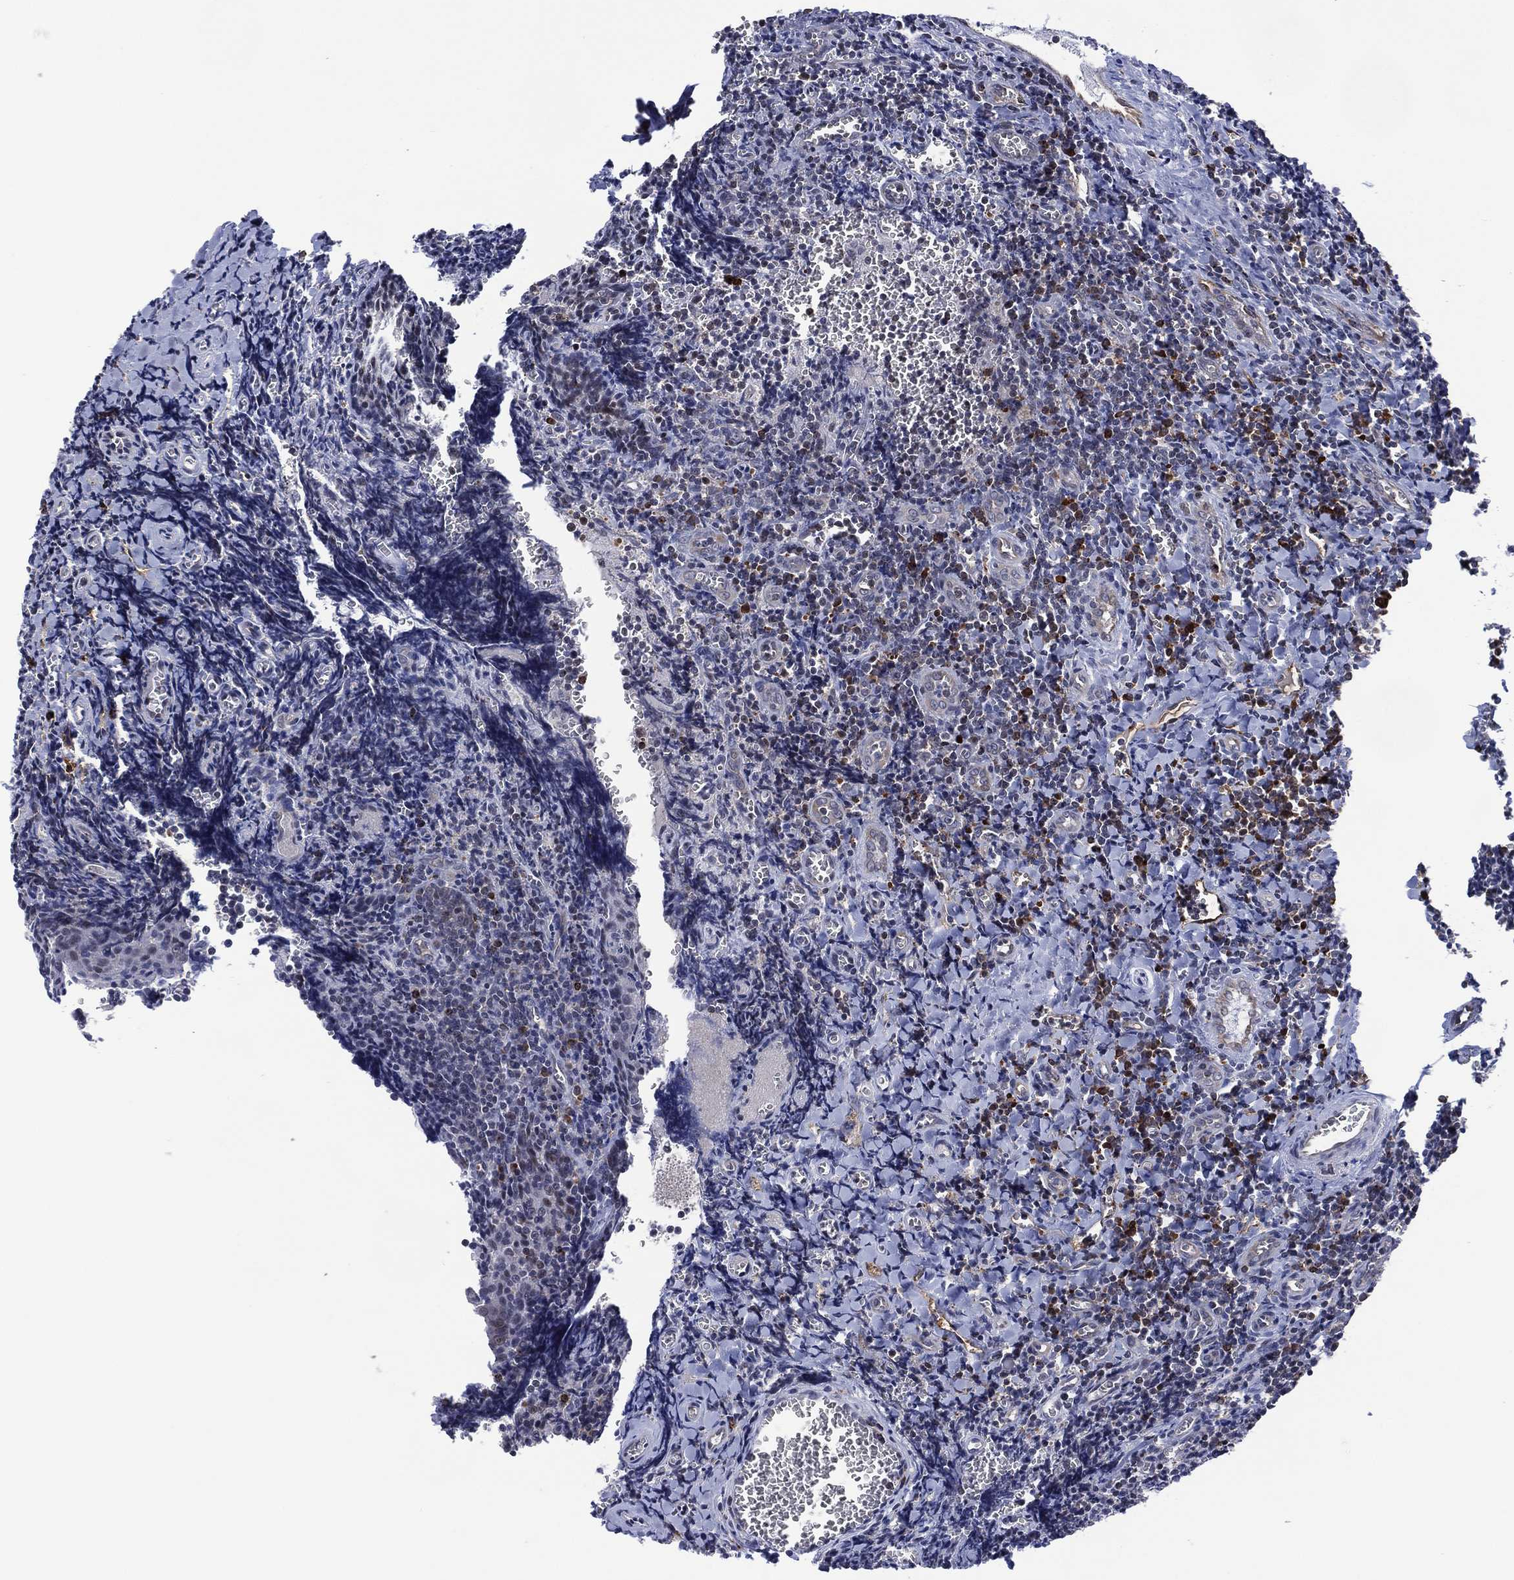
{"staining": {"intensity": "strong", "quantity": "<25%", "location": "cytoplasmic/membranous"}, "tissue": "tonsil", "cell_type": "Germinal center cells", "image_type": "normal", "snomed": [{"axis": "morphology", "description": "Normal tissue, NOS"}, {"axis": "morphology", "description": "Inflammation, NOS"}, {"axis": "topography", "description": "Tonsil"}], "caption": "IHC histopathology image of benign tonsil: tonsil stained using immunohistochemistry displays medium levels of strong protein expression localized specifically in the cytoplasmic/membranous of germinal center cells, appearing as a cytoplasmic/membranous brown color.", "gene": "DPP4", "patient": {"sex": "female", "age": 31}}